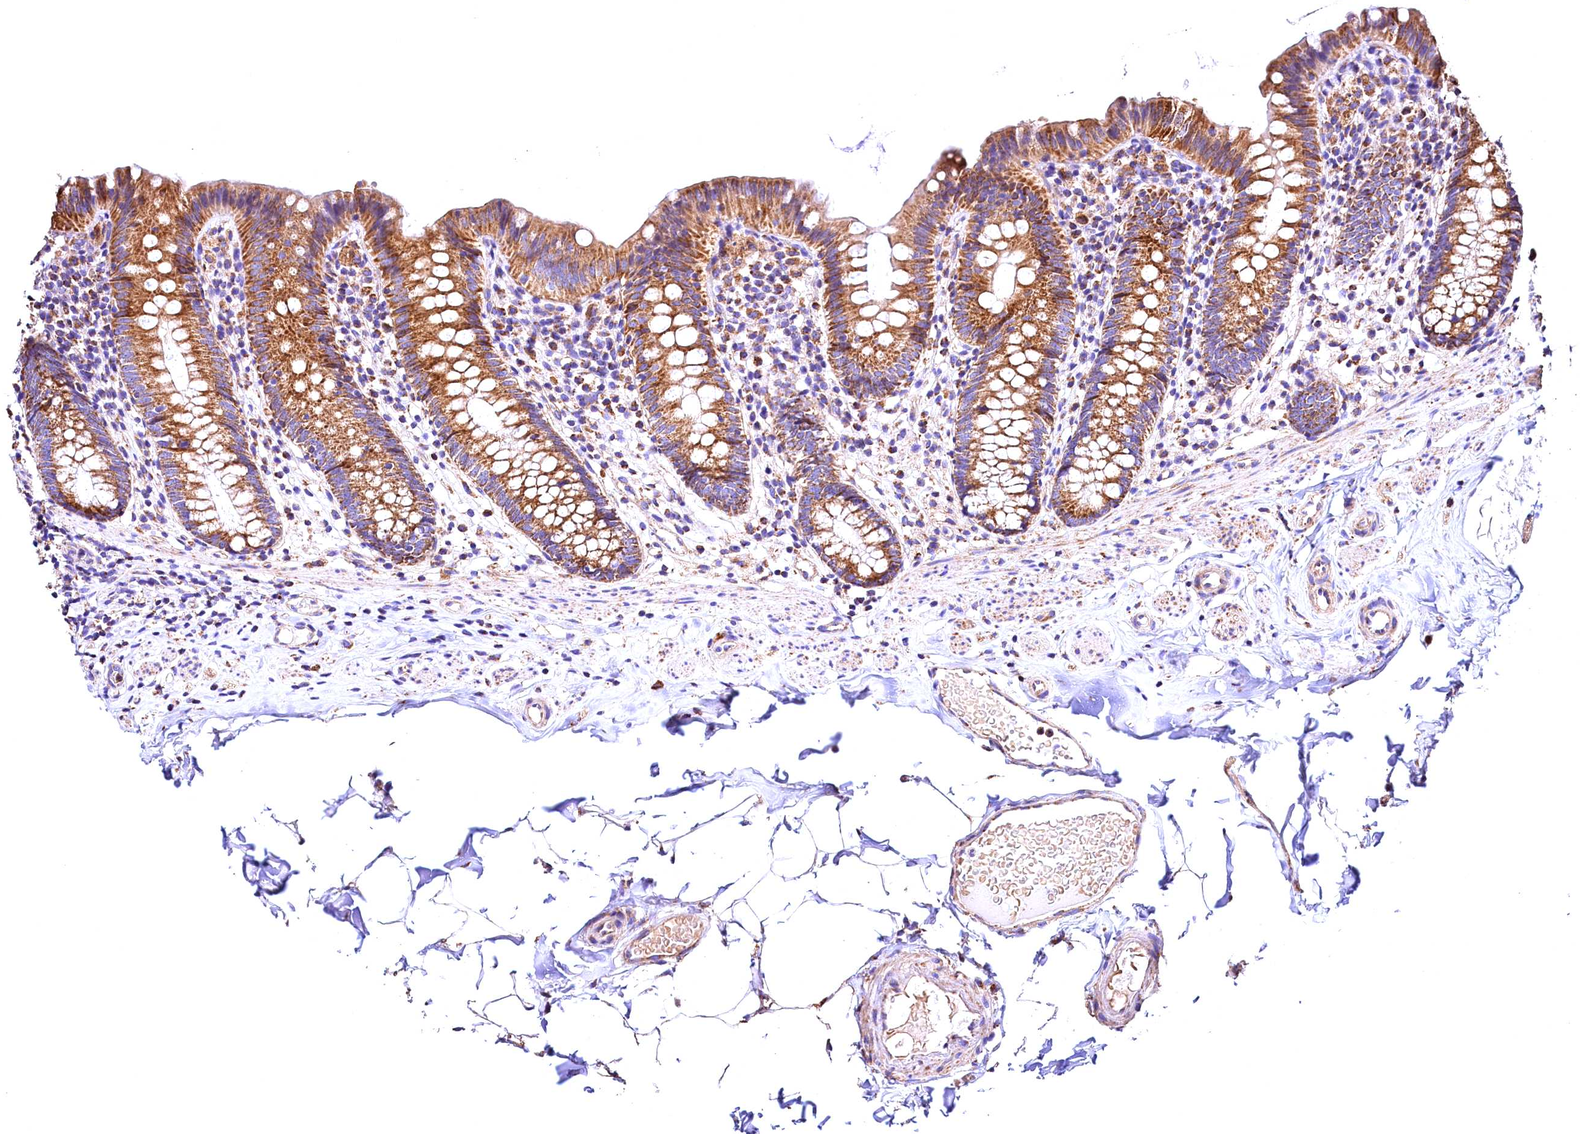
{"staining": {"intensity": "strong", "quantity": ">75%", "location": "cytoplasmic/membranous"}, "tissue": "appendix", "cell_type": "Glandular cells", "image_type": "normal", "snomed": [{"axis": "morphology", "description": "Normal tissue, NOS"}, {"axis": "topography", "description": "Appendix"}], "caption": "Immunohistochemistry image of unremarkable appendix stained for a protein (brown), which shows high levels of strong cytoplasmic/membranous staining in about >75% of glandular cells.", "gene": "ACAA2", "patient": {"sex": "male", "age": 55}}